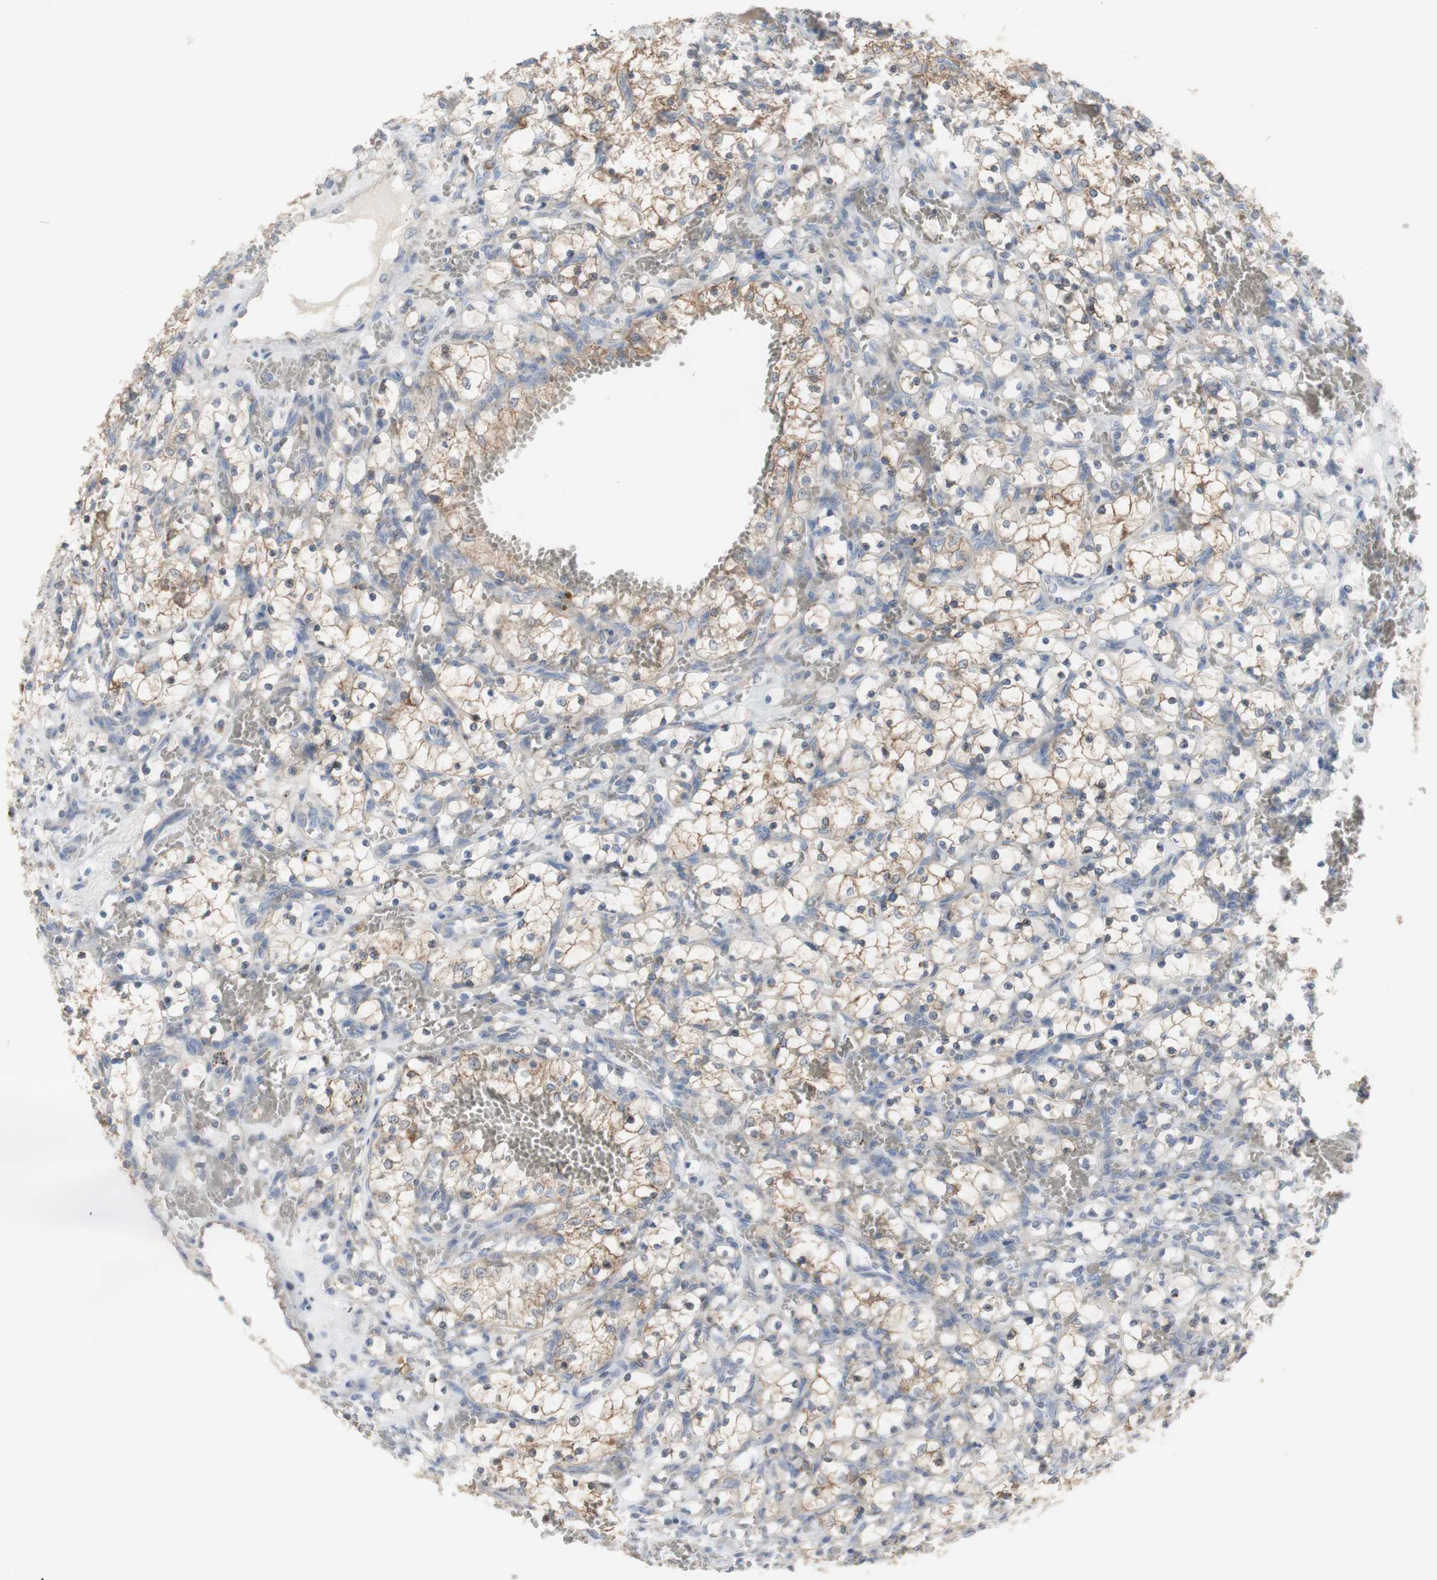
{"staining": {"intensity": "weak", "quantity": "<25%", "location": "cytoplasmic/membranous"}, "tissue": "renal cancer", "cell_type": "Tumor cells", "image_type": "cancer", "snomed": [{"axis": "morphology", "description": "Adenocarcinoma, NOS"}, {"axis": "topography", "description": "Kidney"}], "caption": "Immunohistochemistry (IHC) histopathology image of neoplastic tissue: adenocarcinoma (renal) stained with DAB (3,3'-diaminobenzidine) demonstrates no significant protein positivity in tumor cells. (Brightfield microscopy of DAB (3,3'-diaminobenzidine) IHC at high magnification).", "gene": "C3orf52", "patient": {"sex": "female", "age": 69}}